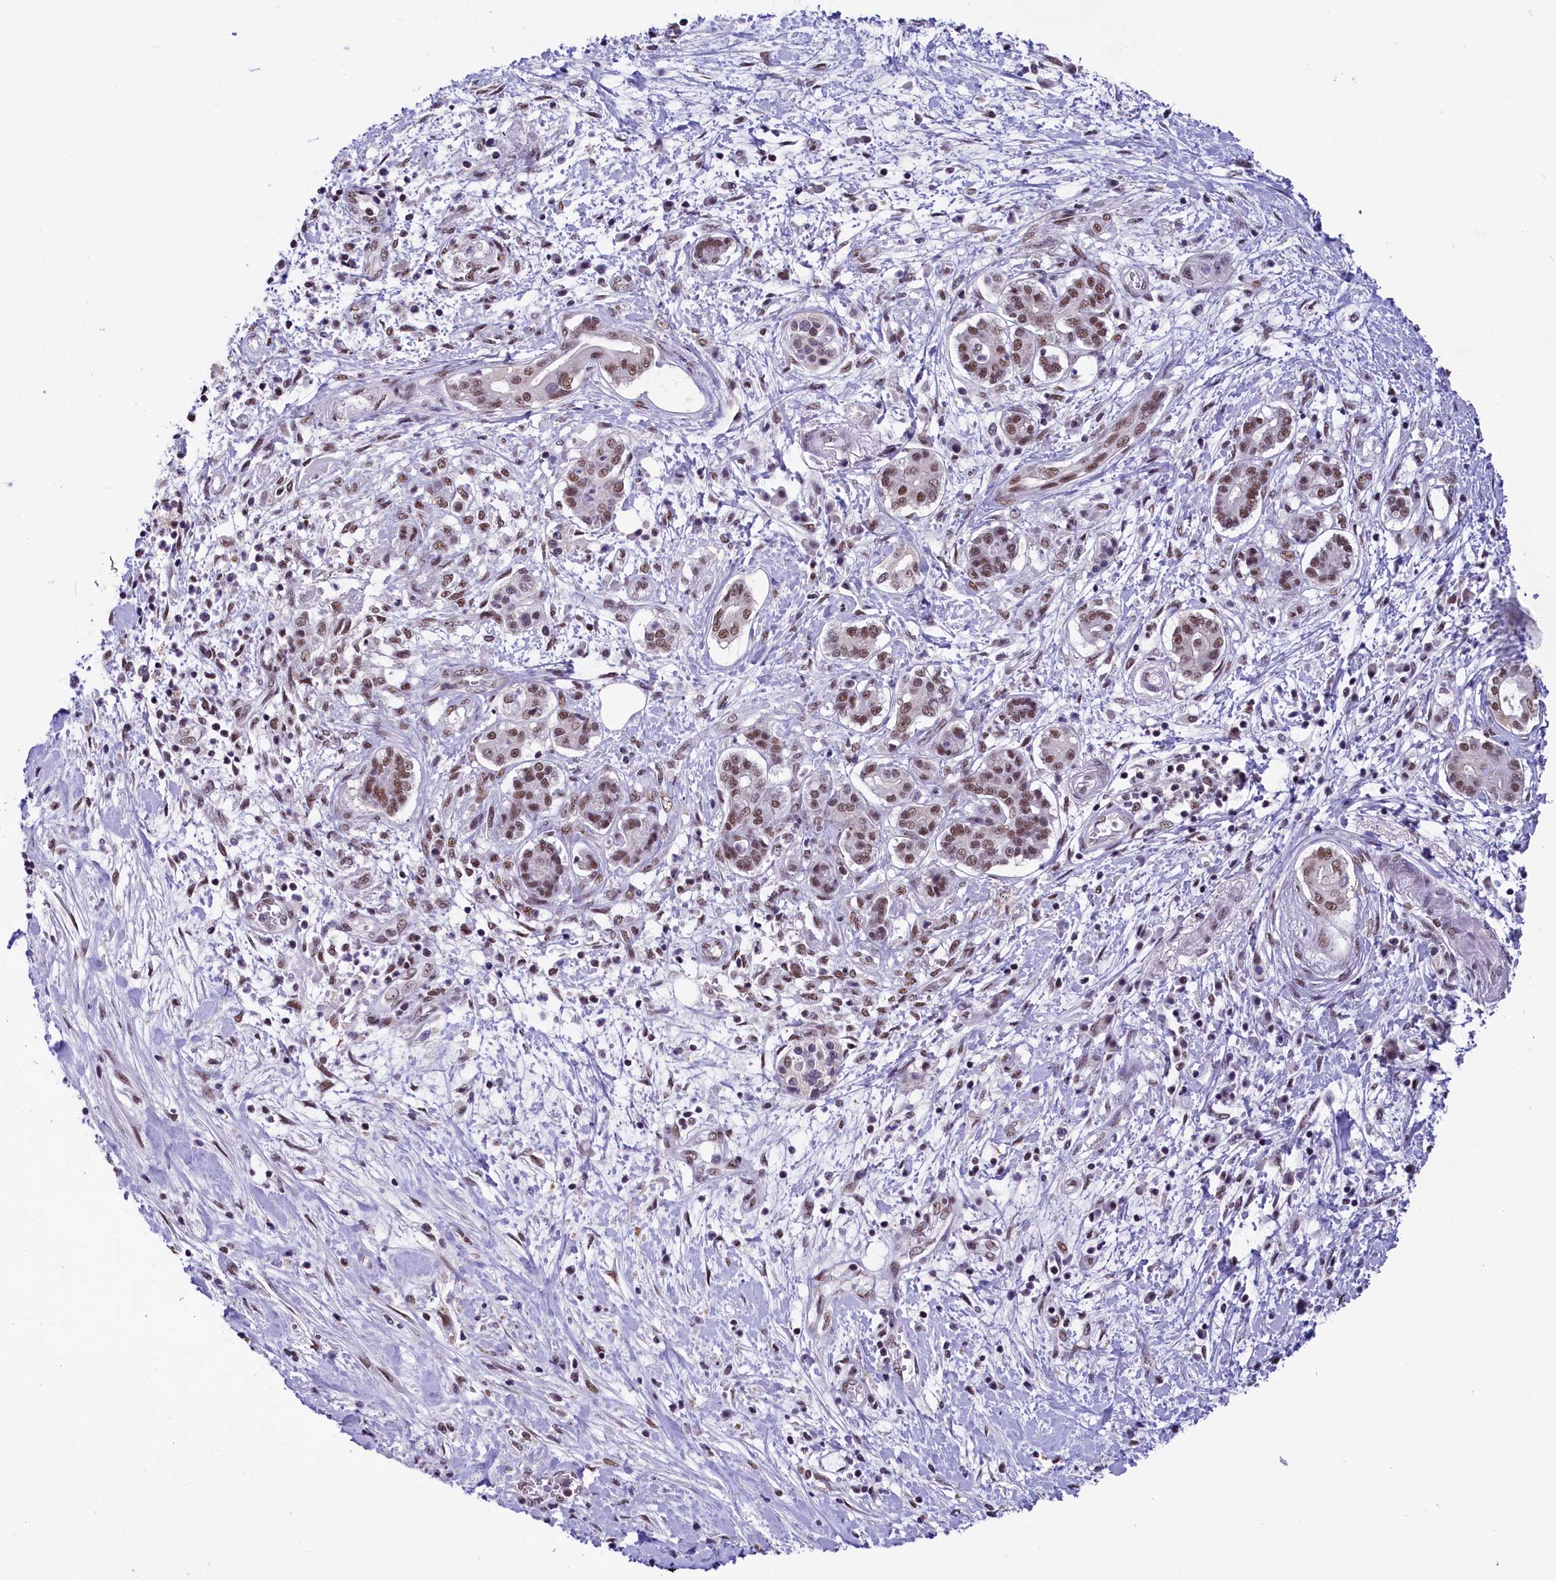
{"staining": {"intensity": "moderate", "quantity": ">75%", "location": "nuclear"}, "tissue": "pancreatic cancer", "cell_type": "Tumor cells", "image_type": "cancer", "snomed": [{"axis": "morphology", "description": "Adenocarcinoma, NOS"}, {"axis": "topography", "description": "Pancreas"}], "caption": "Human pancreatic adenocarcinoma stained for a protein (brown) exhibits moderate nuclear positive positivity in about >75% of tumor cells.", "gene": "ZC3H4", "patient": {"sex": "female", "age": 73}}